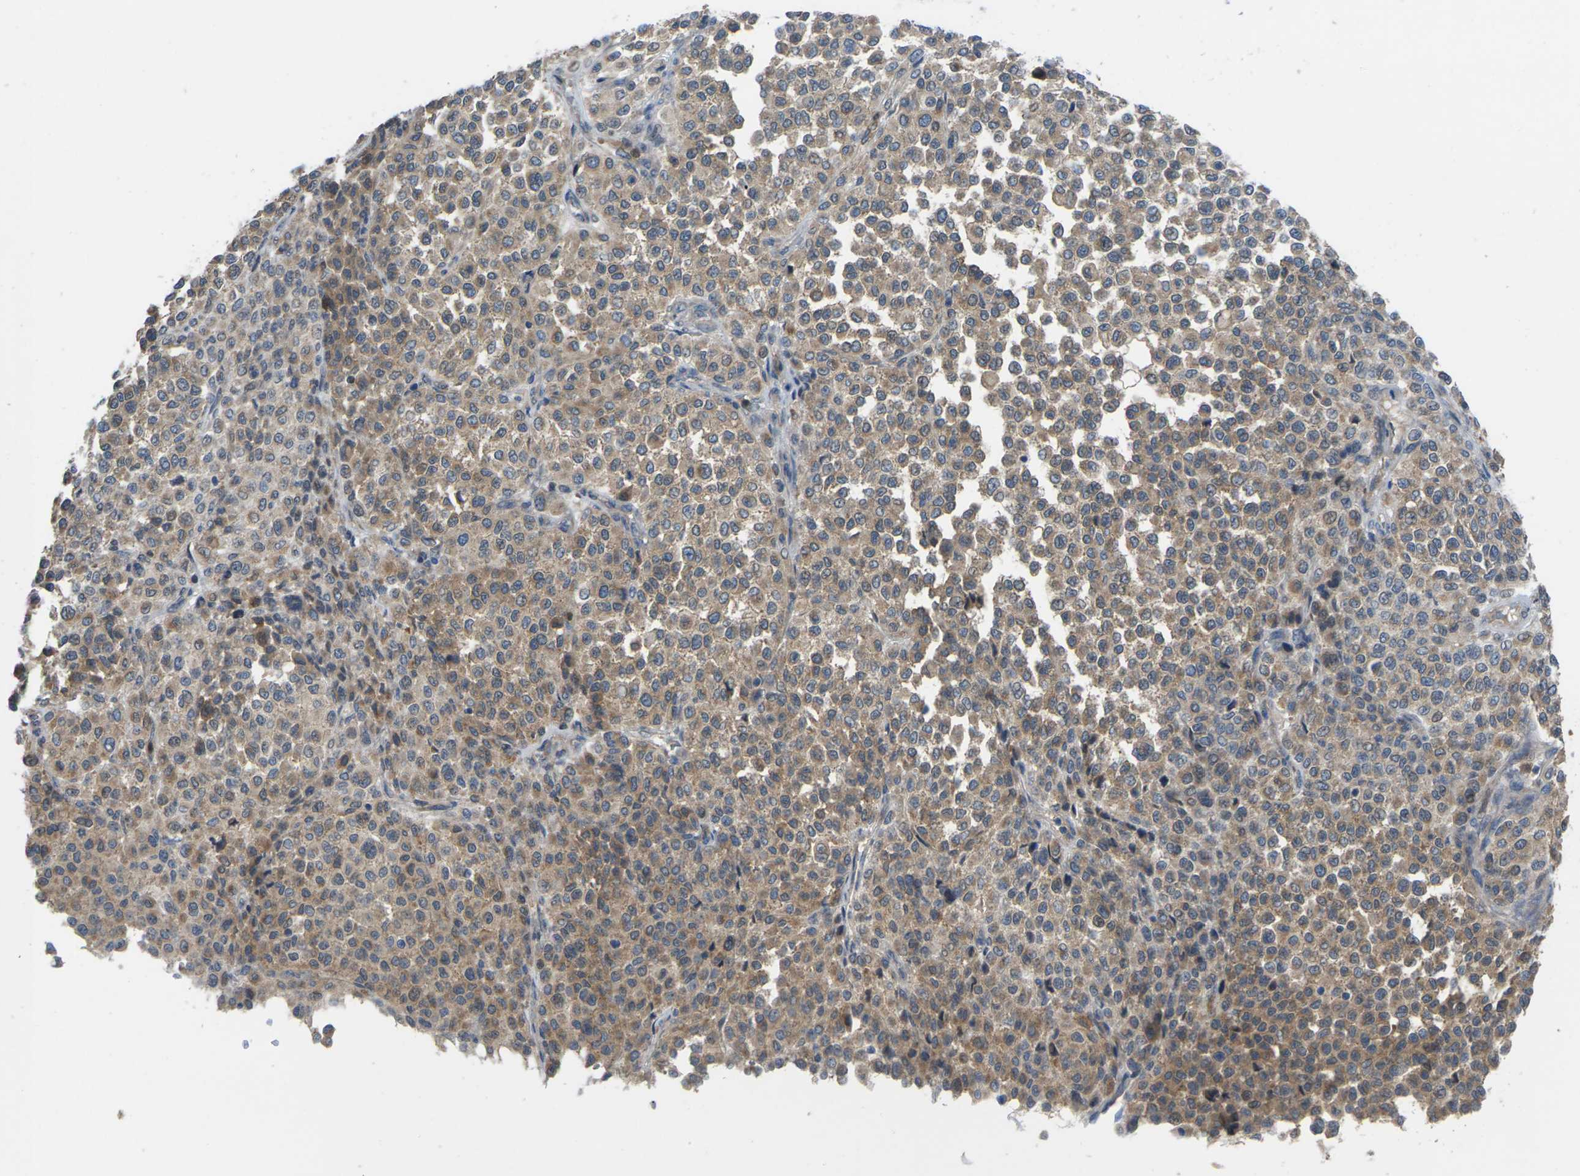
{"staining": {"intensity": "moderate", "quantity": ">75%", "location": "cytoplasmic/membranous"}, "tissue": "melanoma", "cell_type": "Tumor cells", "image_type": "cancer", "snomed": [{"axis": "morphology", "description": "Malignant melanoma, Metastatic site"}, {"axis": "topography", "description": "Pancreas"}], "caption": "The immunohistochemical stain labels moderate cytoplasmic/membranous staining in tumor cells of melanoma tissue. Using DAB (3,3'-diaminobenzidine) (brown) and hematoxylin (blue) stains, captured at high magnification using brightfield microscopy.", "gene": "TIAM1", "patient": {"sex": "female", "age": 30}}